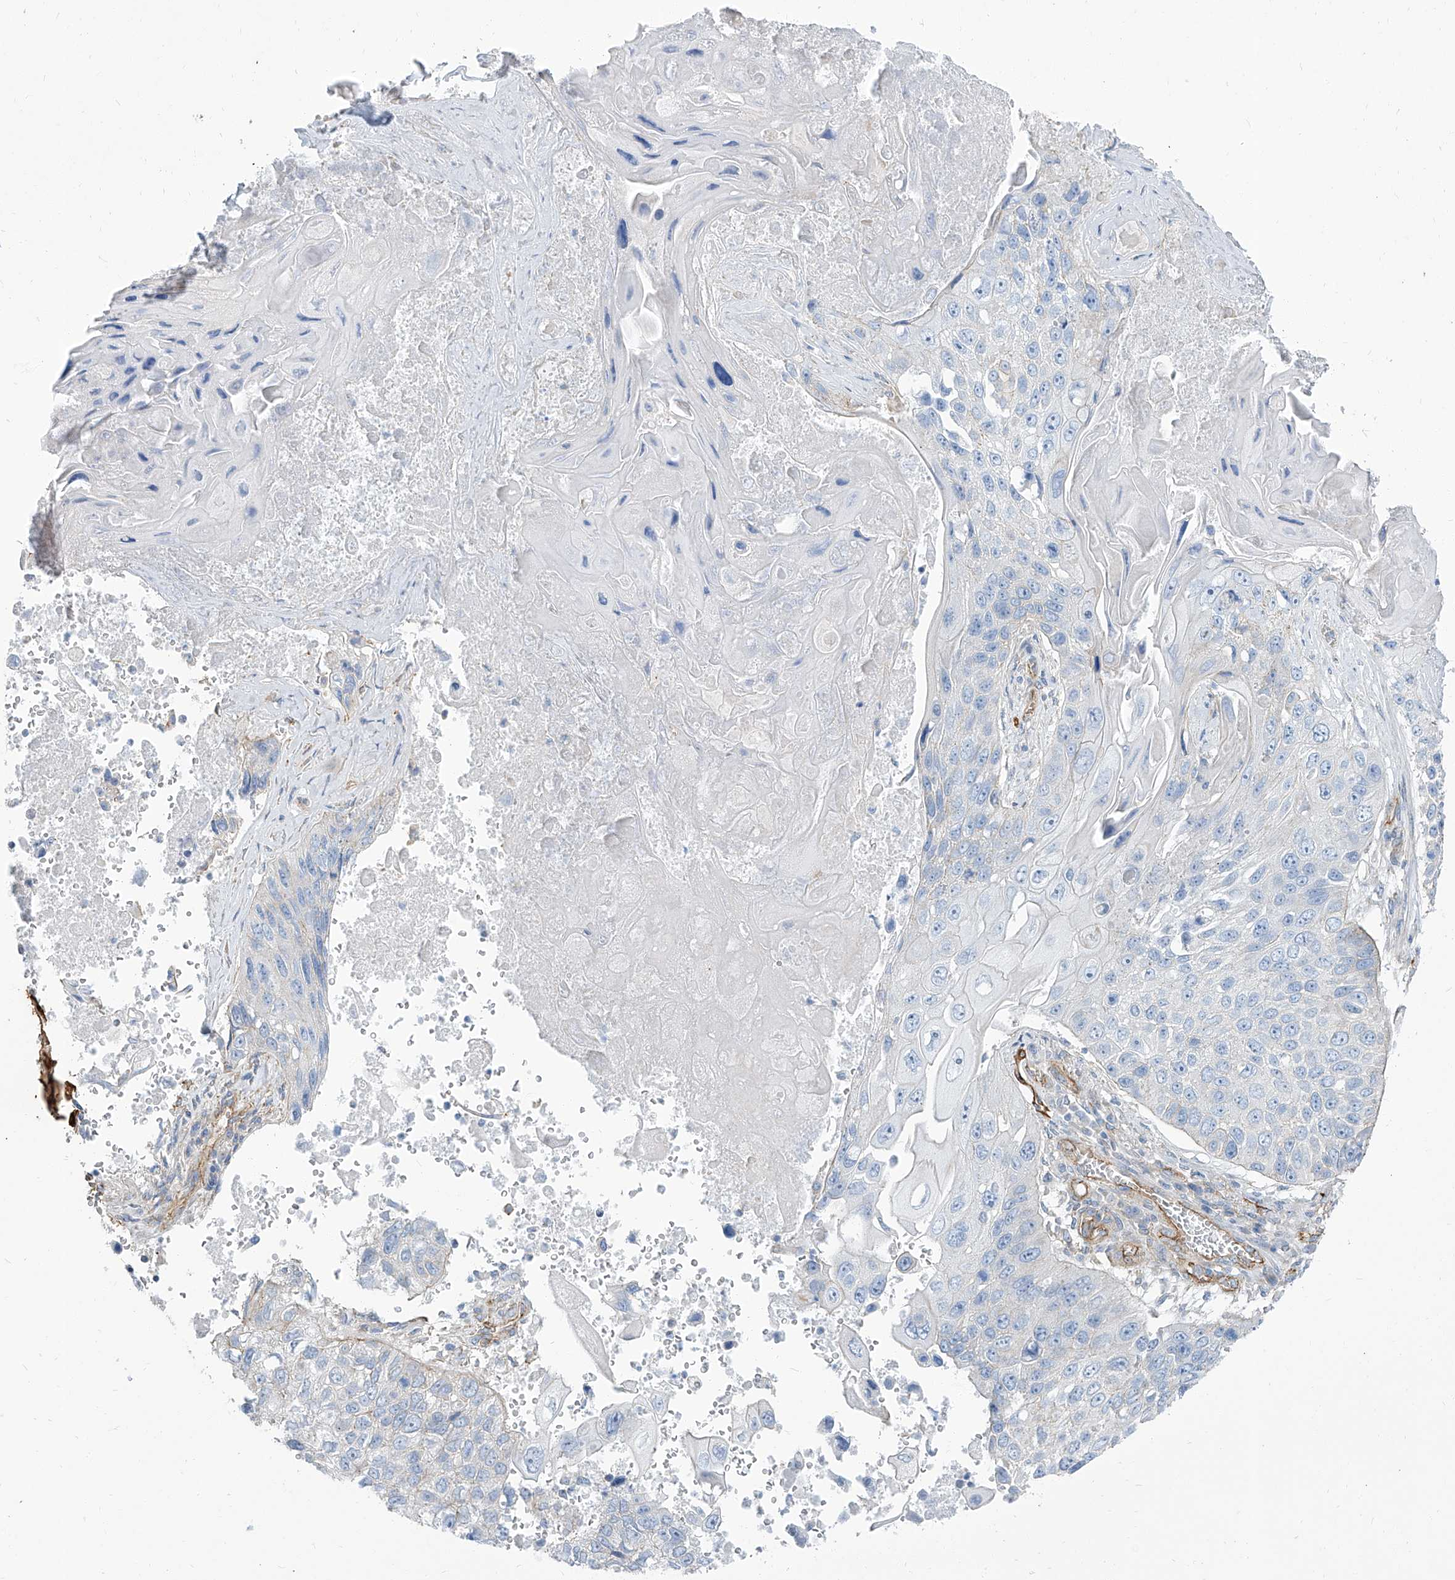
{"staining": {"intensity": "negative", "quantity": "none", "location": "none"}, "tissue": "lung cancer", "cell_type": "Tumor cells", "image_type": "cancer", "snomed": [{"axis": "morphology", "description": "Squamous cell carcinoma, NOS"}, {"axis": "topography", "description": "Lung"}], "caption": "This is an immunohistochemistry histopathology image of lung cancer. There is no positivity in tumor cells.", "gene": "TXLNB", "patient": {"sex": "male", "age": 61}}